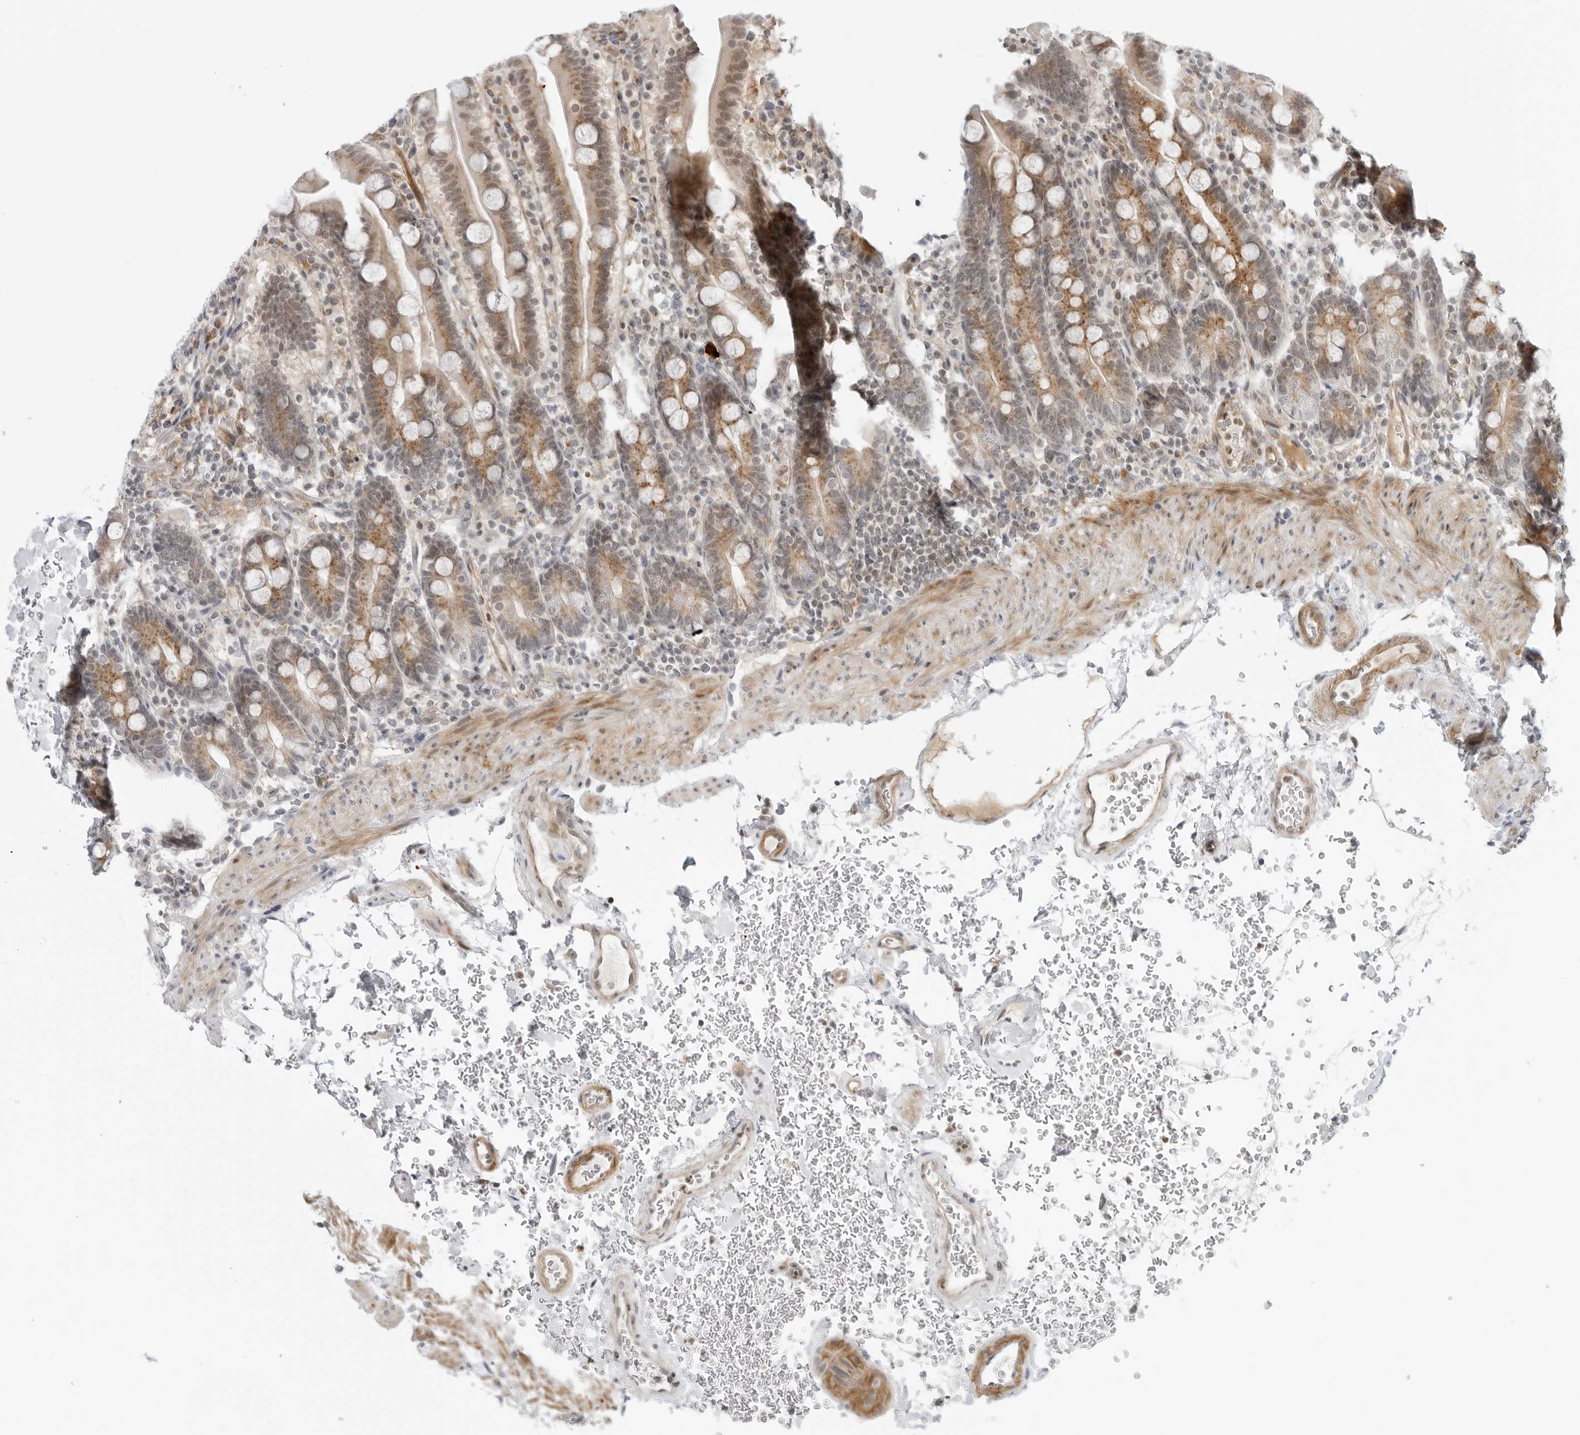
{"staining": {"intensity": "moderate", "quantity": "25%-75%", "location": "cytoplasmic/membranous"}, "tissue": "duodenum", "cell_type": "Glandular cells", "image_type": "normal", "snomed": [{"axis": "morphology", "description": "Normal tissue, NOS"}, {"axis": "topography", "description": "Duodenum"}], "caption": "DAB (3,3'-diaminobenzidine) immunohistochemical staining of benign duodenum shows moderate cytoplasmic/membranous protein staining in about 25%-75% of glandular cells.", "gene": "SUGCT", "patient": {"sex": "male", "age": 54}}